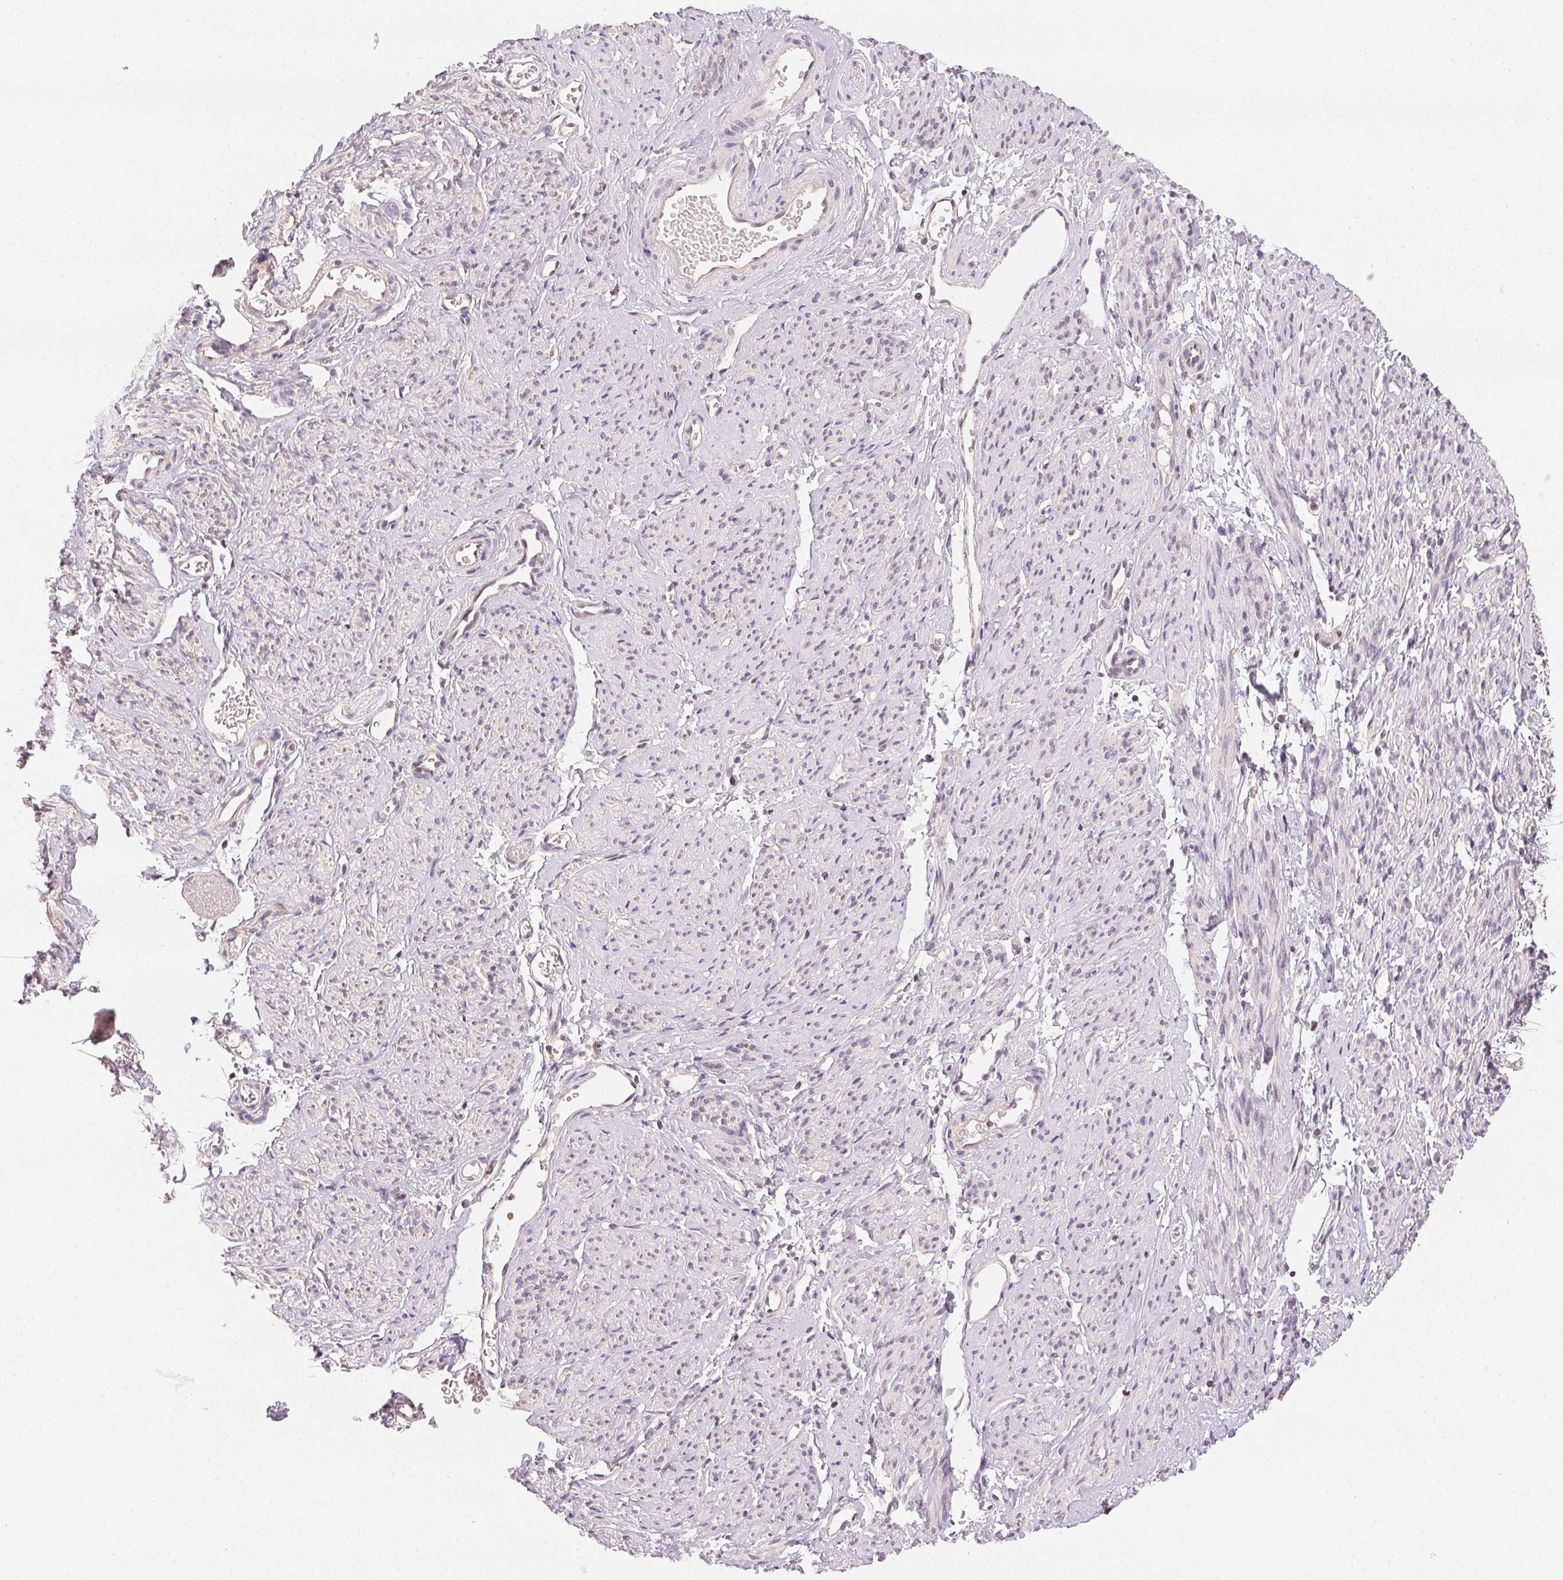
{"staining": {"intensity": "negative", "quantity": "none", "location": "none"}, "tissue": "smooth muscle", "cell_type": "Smooth muscle cells", "image_type": "normal", "snomed": [{"axis": "morphology", "description": "Normal tissue, NOS"}, {"axis": "topography", "description": "Smooth muscle"}], "caption": "The photomicrograph shows no staining of smooth muscle cells in unremarkable smooth muscle.", "gene": "SEZ6L2", "patient": {"sex": "female", "age": 65}}